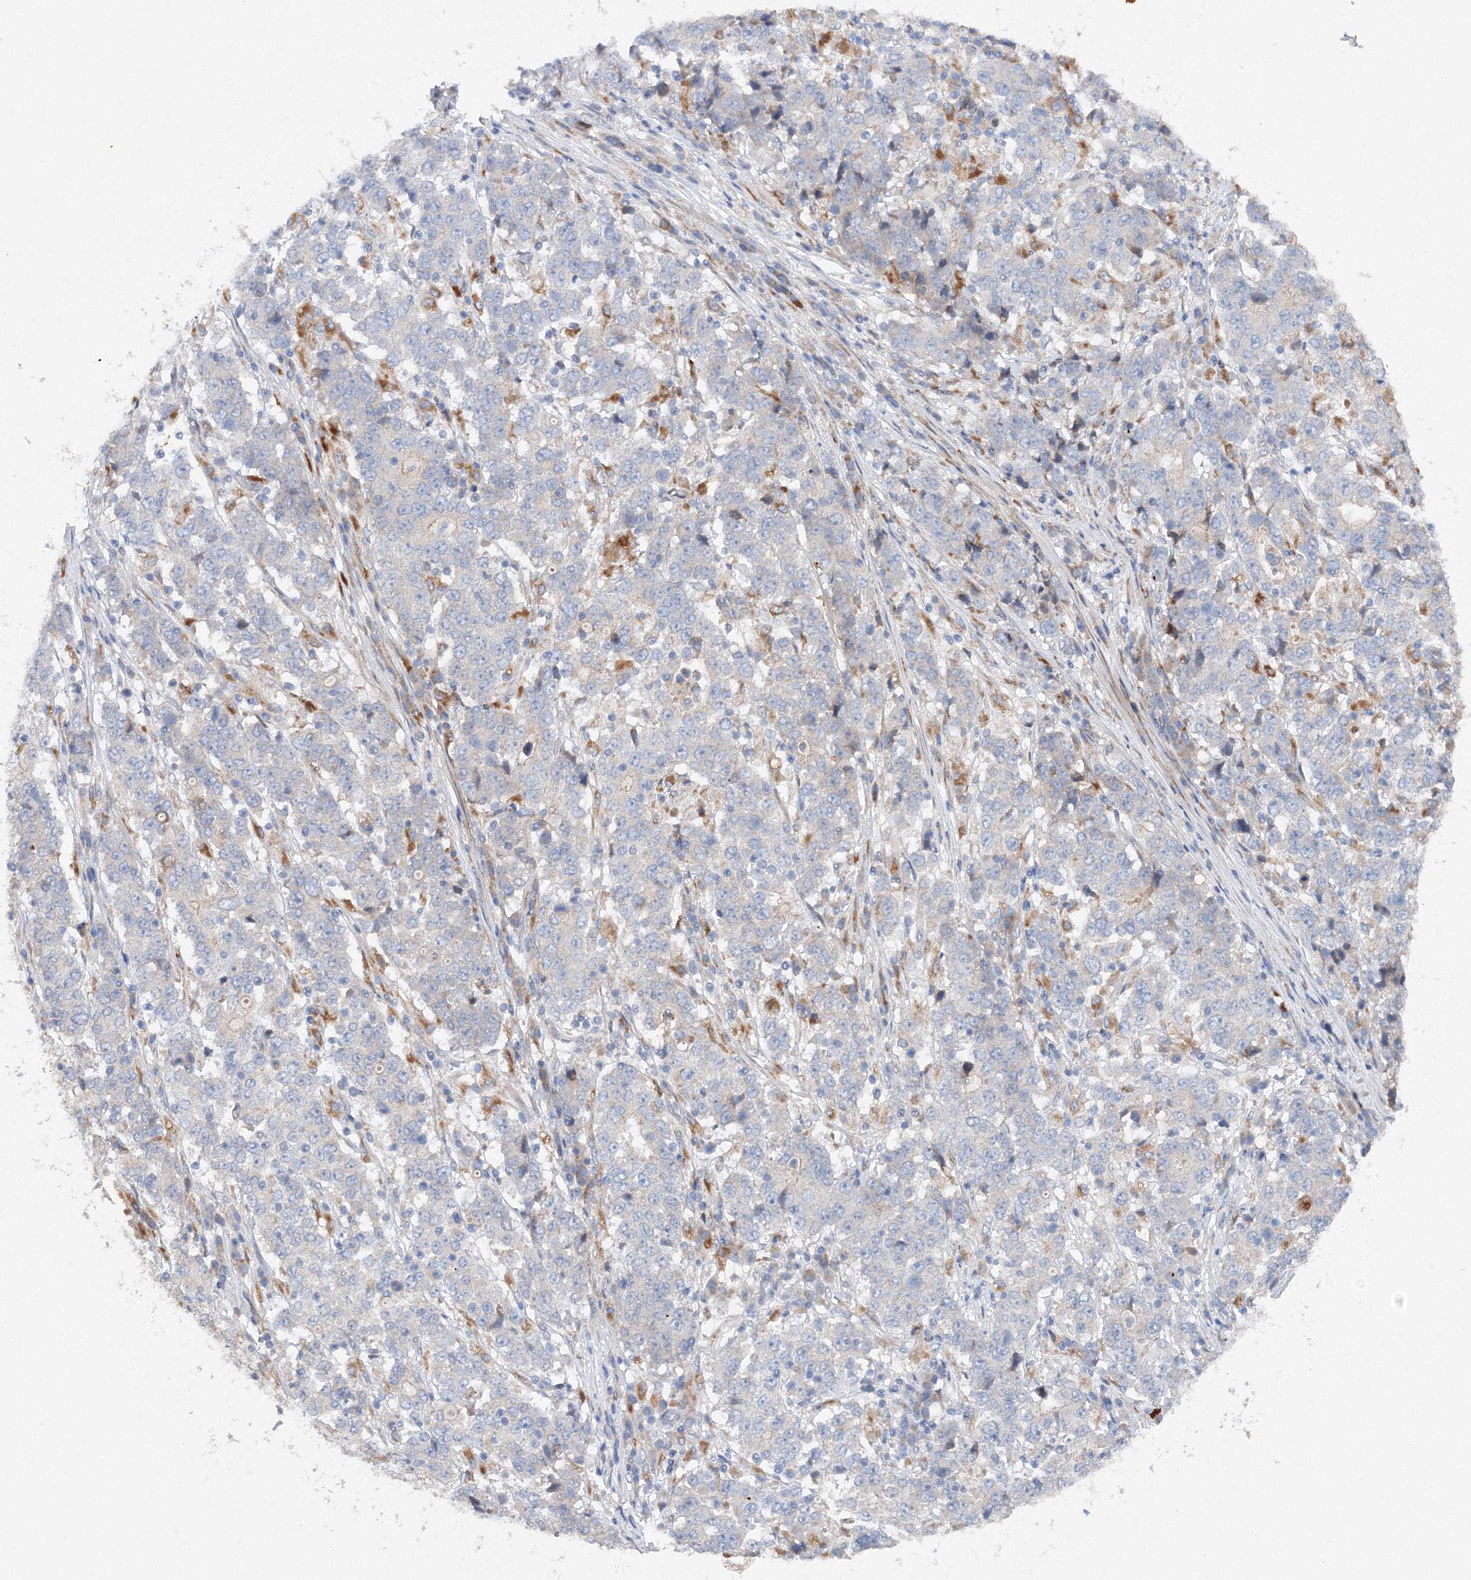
{"staining": {"intensity": "negative", "quantity": "none", "location": "none"}, "tissue": "stomach cancer", "cell_type": "Tumor cells", "image_type": "cancer", "snomed": [{"axis": "morphology", "description": "Adenocarcinoma, NOS"}, {"axis": "topography", "description": "Stomach"}], "caption": "Immunohistochemistry image of human adenocarcinoma (stomach) stained for a protein (brown), which reveals no positivity in tumor cells.", "gene": "SLC36A1", "patient": {"sex": "male", "age": 59}}